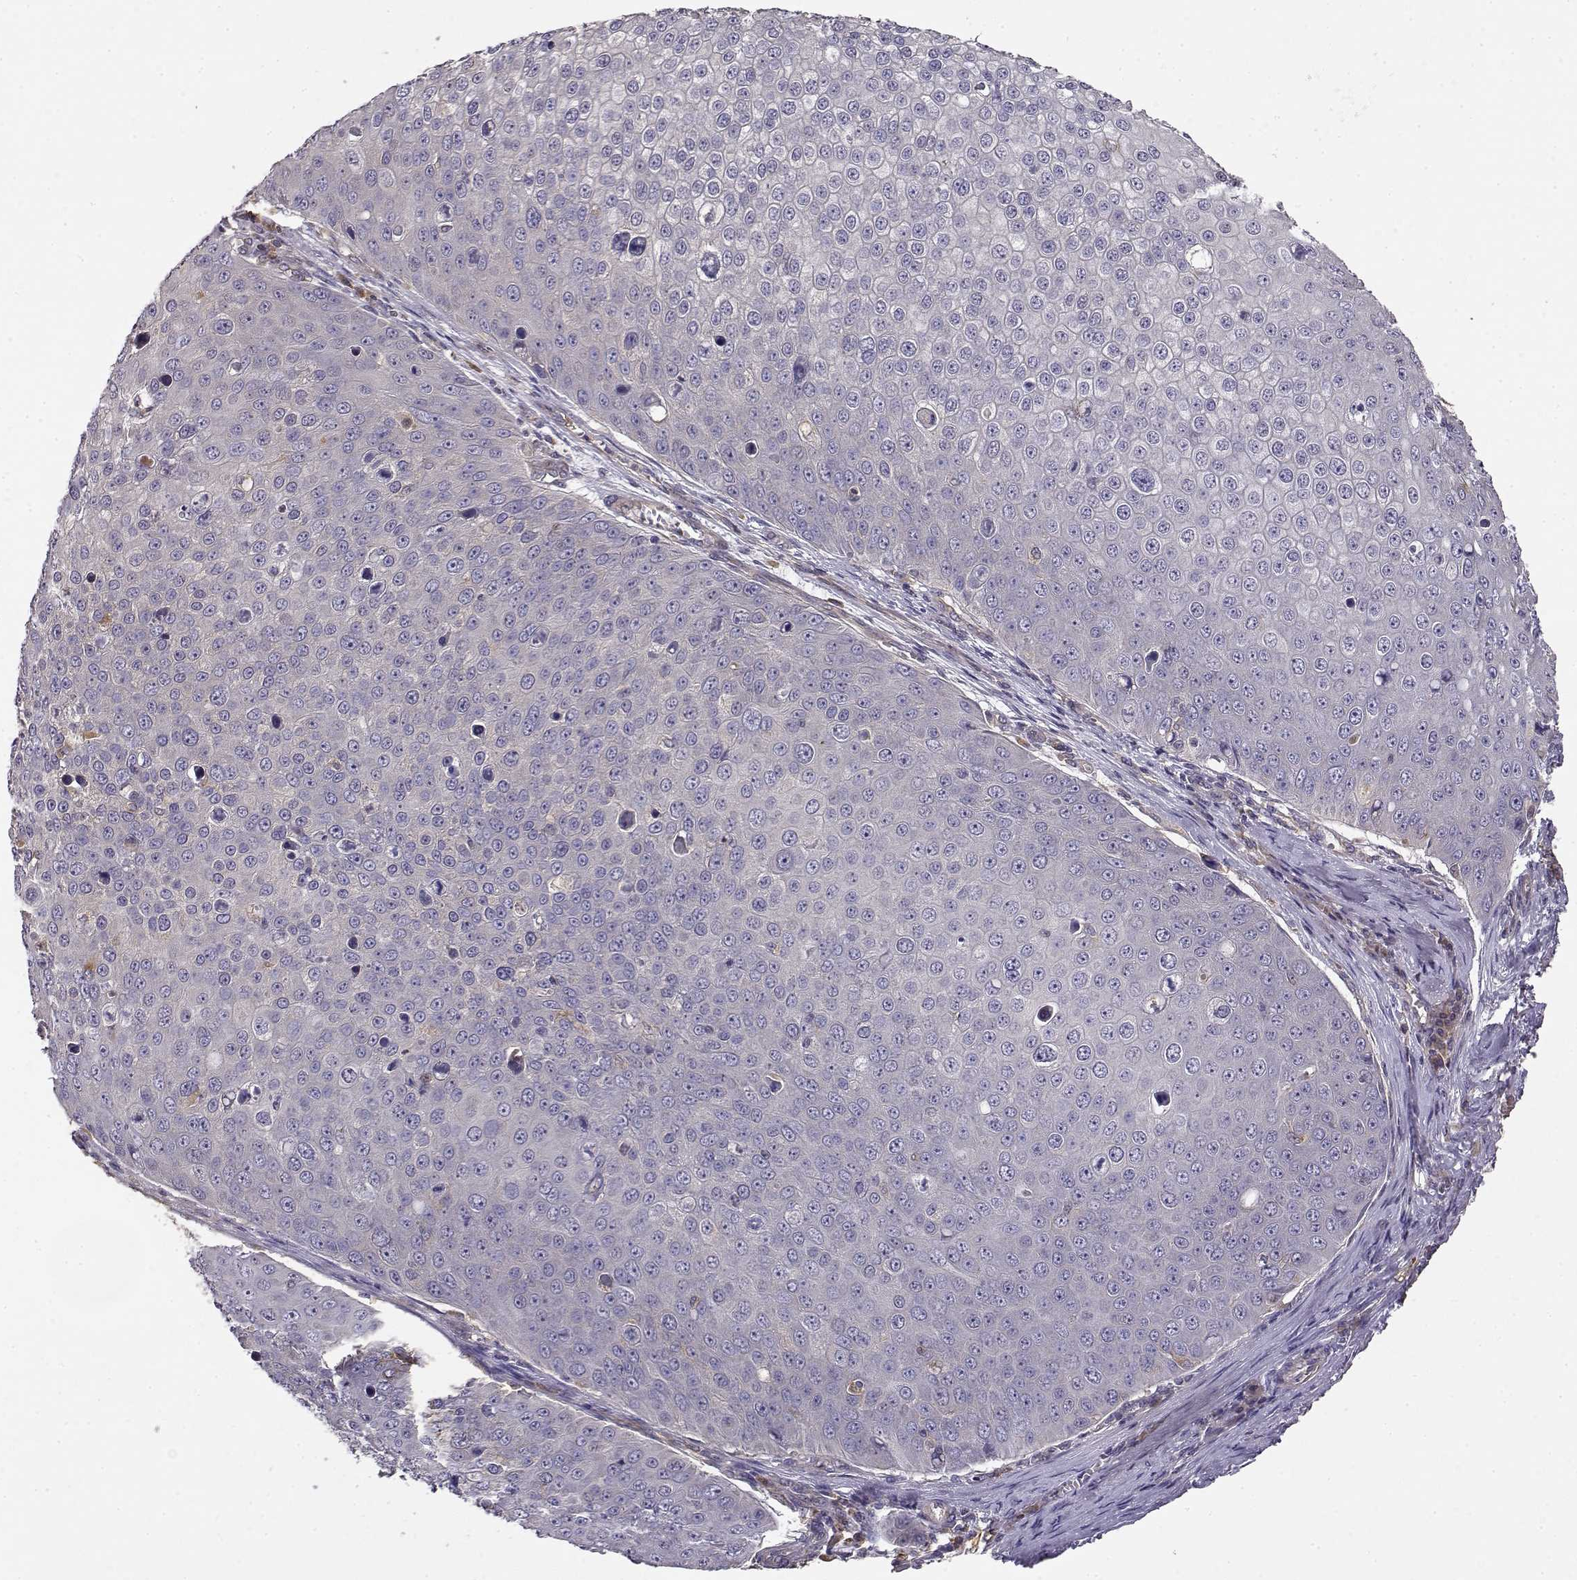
{"staining": {"intensity": "negative", "quantity": "none", "location": "none"}, "tissue": "skin cancer", "cell_type": "Tumor cells", "image_type": "cancer", "snomed": [{"axis": "morphology", "description": "Squamous cell carcinoma, NOS"}, {"axis": "topography", "description": "Skin"}], "caption": "IHC of human squamous cell carcinoma (skin) exhibits no staining in tumor cells.", "gene": "CRIM1", "patient": {"sex": "male", "age": 71}}